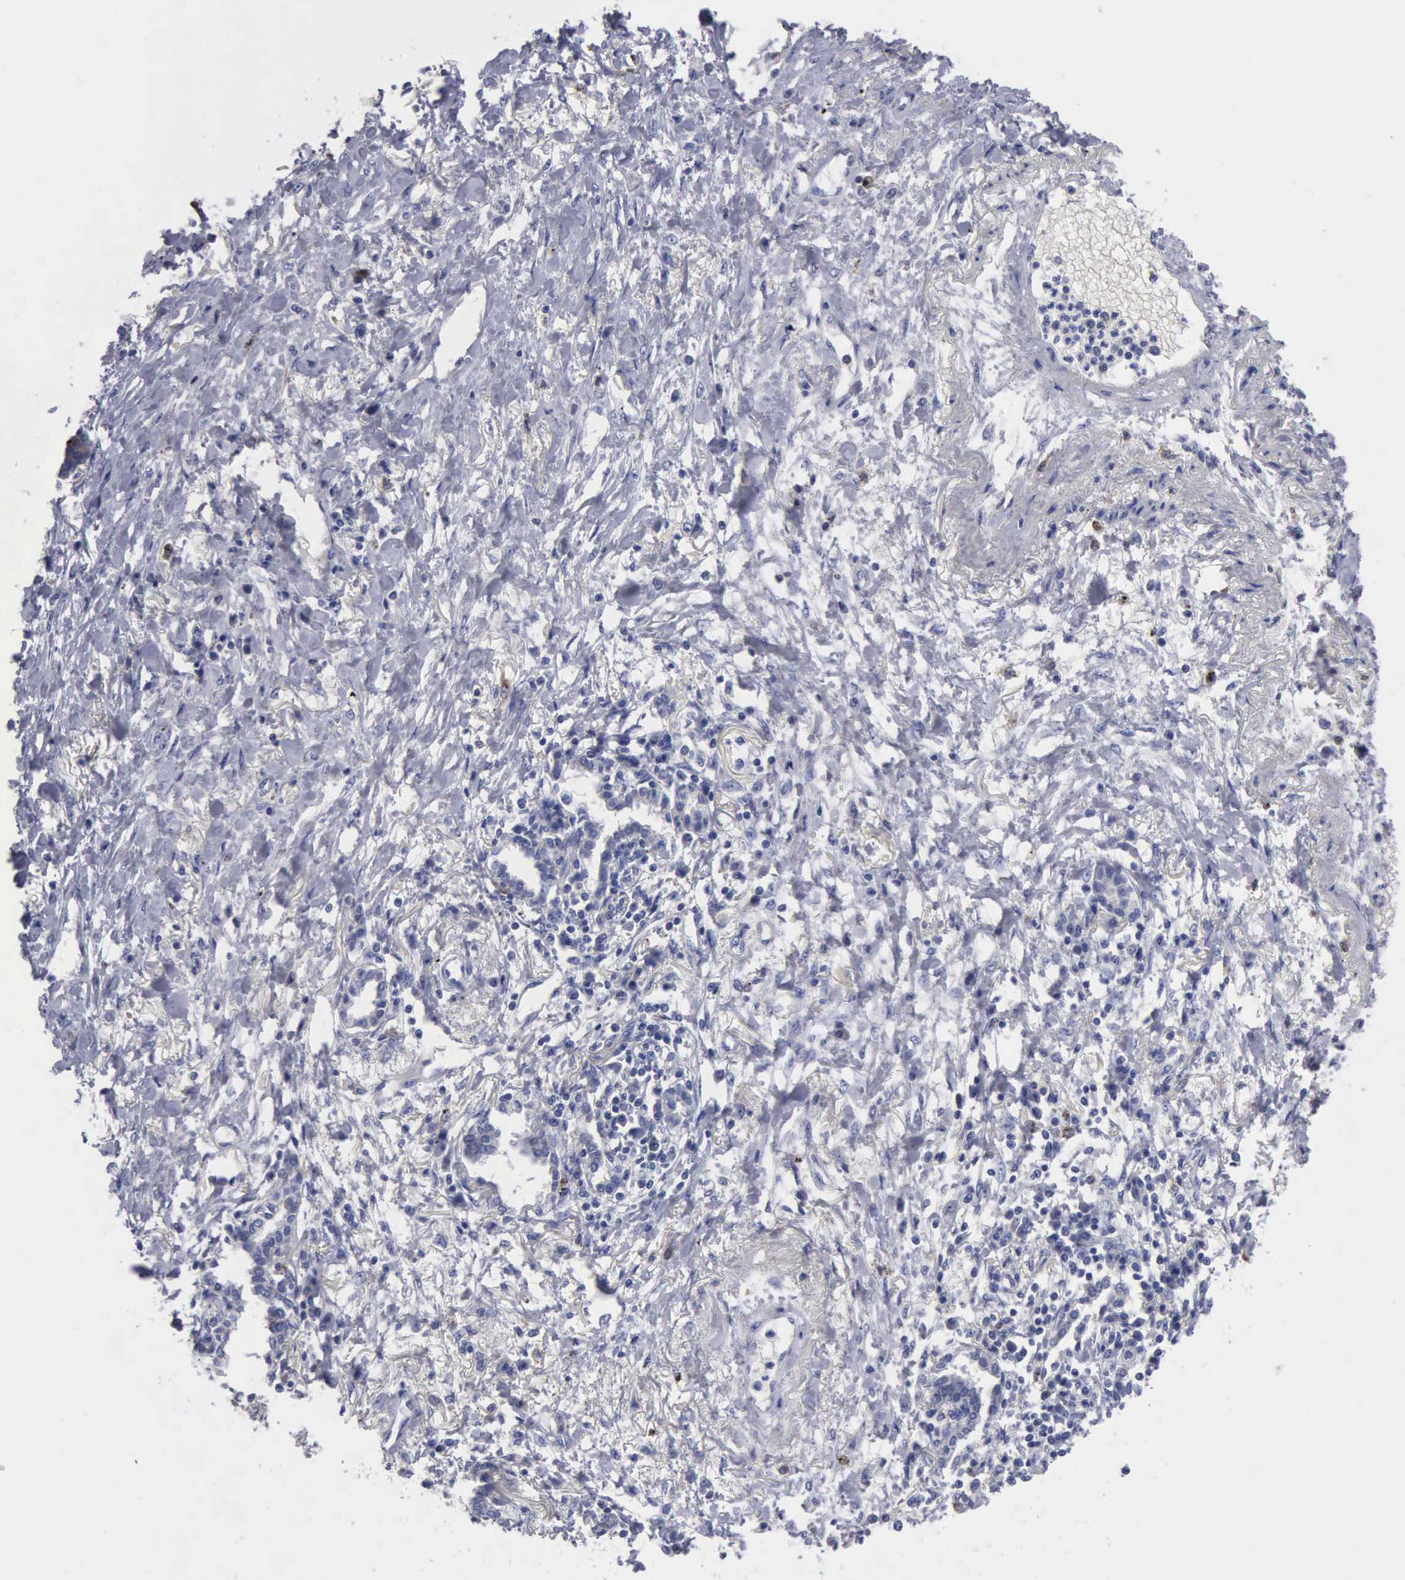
{"staining": {"intensity": "negative", "quantity": "none", "location": "none"}, "tissue": "lung cancer", "cell_type": "Tumor cells", "image_type": "cancer", "snomed": [{"axis": "morphology", "description": "Adenocarcinoma, NOS"}, {"axis": "topography", "description": "Lung"}], "caption": "Immunohistochemistry (IHC) of adenocarcinoma (lung) reveals no staining in tumor cells. The staining was performed using DAB to visualize the protein expression in brown, while the nuclei were stained in blue with hematoxylin (Magnification: 20x).", "gene": "PTGS2", "patient": {"sex": "male", "age": 60}}